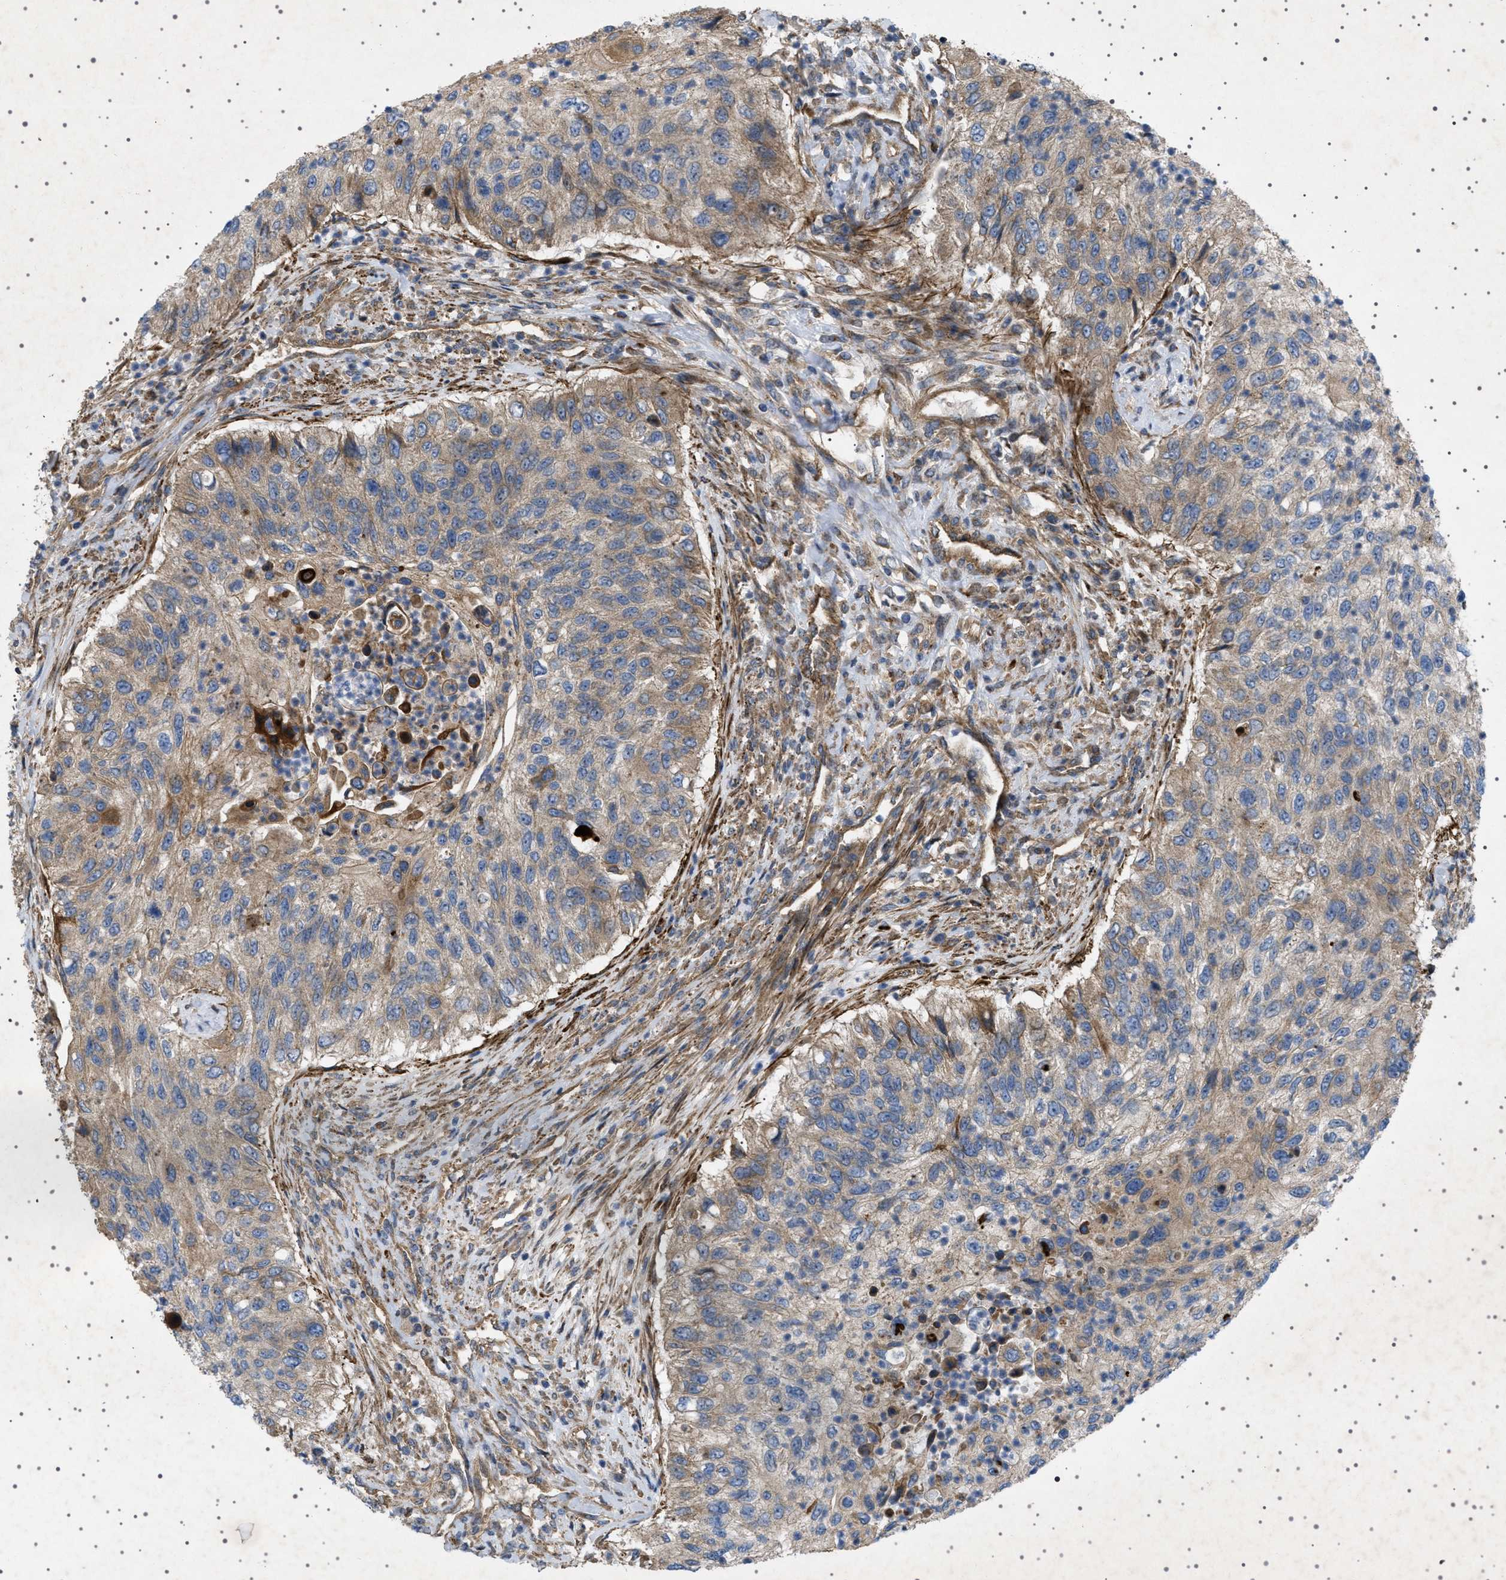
{"staining": {"intensity": "moderate", "quantity": ">75%", "location": "cytoplasmic/membranous"}, "tissue": "urothelial cancer", "cell_type": "Tumor cells", "image_type": "cancer", "snomed": [{"axis": "morphology", "description": "Urothelial carcinoma, High grade"}, {"axis": "topography", "description": "Urinary bladder"}], "caption": "Human urothelial carcinoma (high-grade) stained with a brown dye exhibits moderate cytoplasmic/membranous positive staining in approximately >75% of tumor cells.", "gene": "CCDC186", "patient": {"sex": "female", "age": 60}}